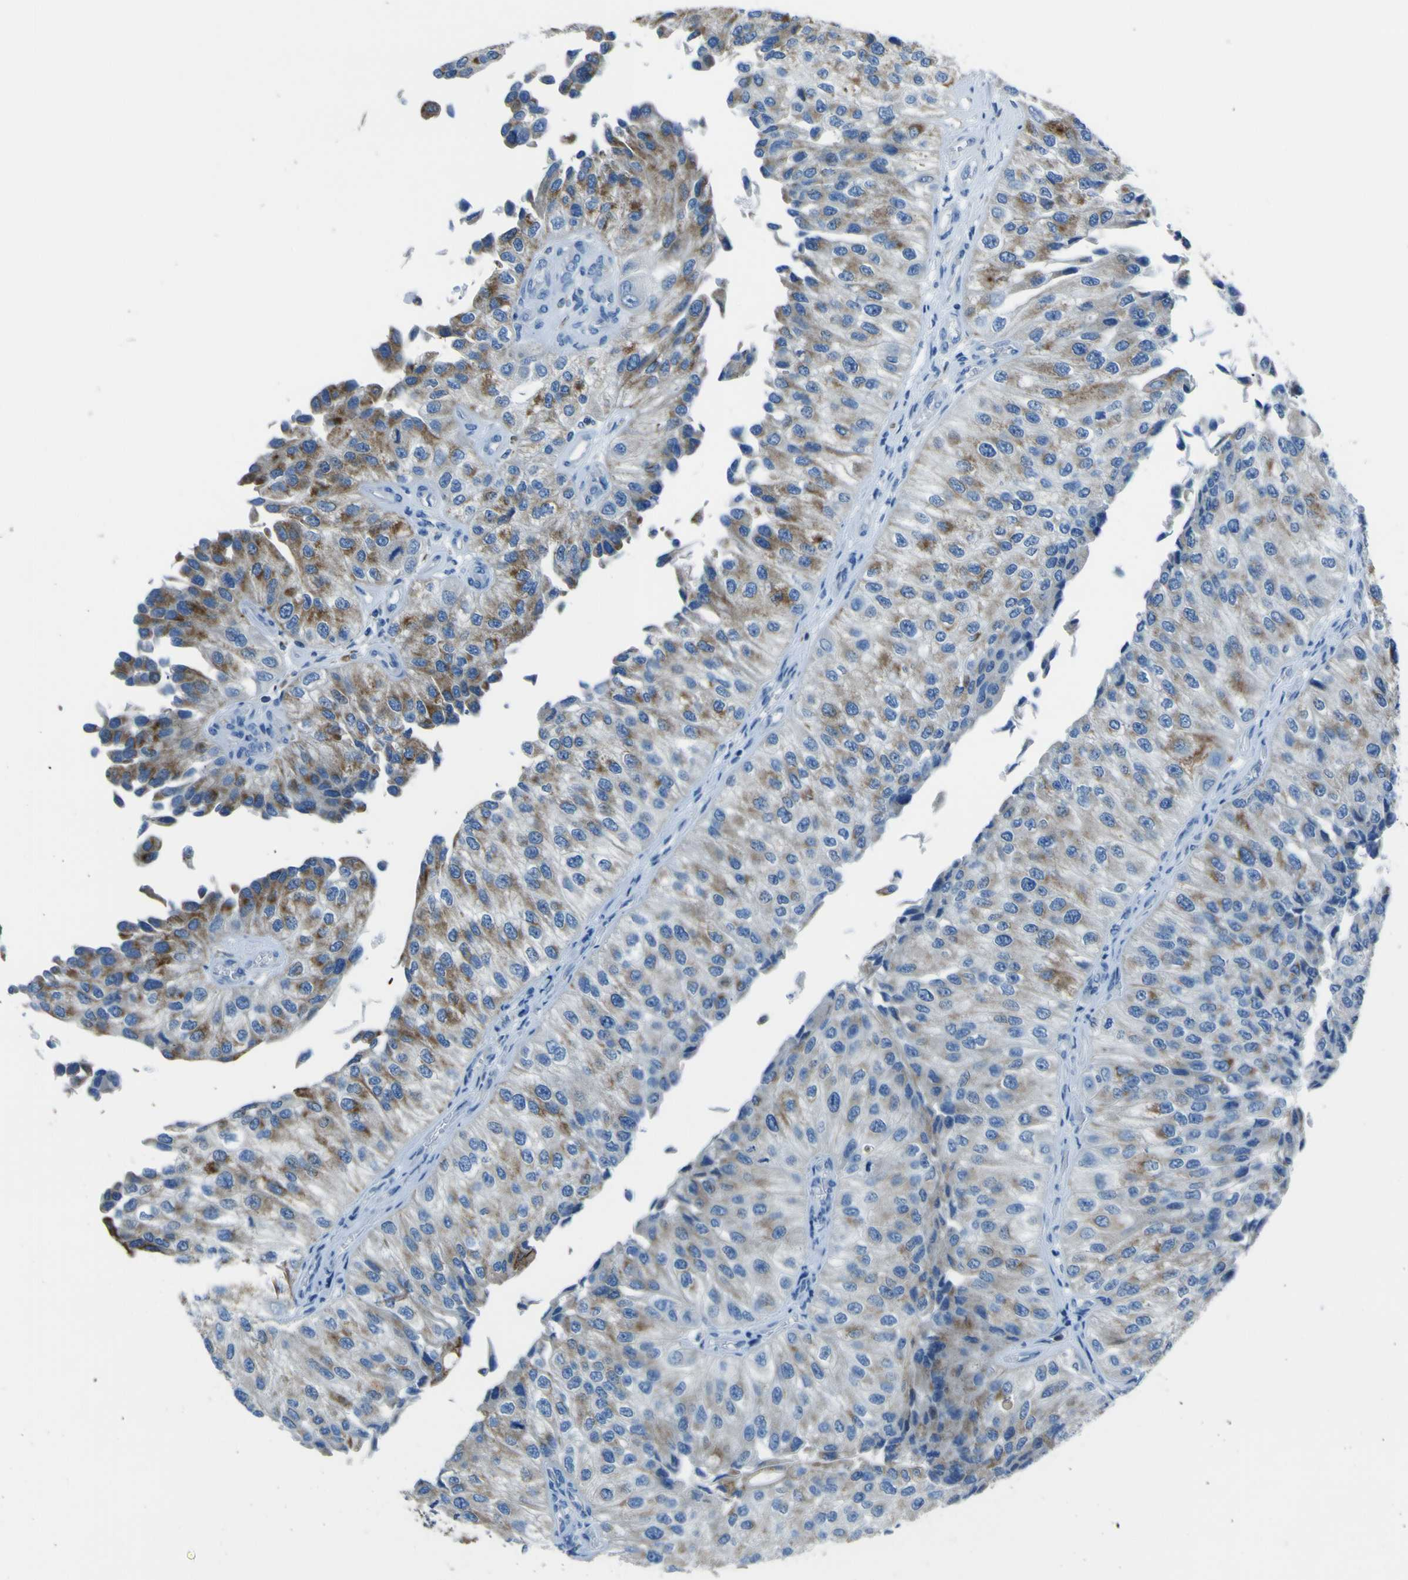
{"staining": {"intensity": "moderate", "quantity": ">75%", "location": "cytoplasmic/membranous"}, "tissue": "urothelial cancer", "cell_type": "Tumor cells", "image_type": "cancer", "snomed": [{"axis": "morphology", "description": "Urothelial carcinoma, High grade"}, {"axis": "topography", "description": "Kidney"}, {"axis": "topography", "description": "Urinary bladder"}], "caption": "This histopathology image demonstrates immunohistochemistry staining of human urothelial cancer, with medium moderate cytoplasmic/membranous expression in about >75% of tumor cells.", "gene": "ACSL1", "patient": {"sex": "male", "age": 77}}